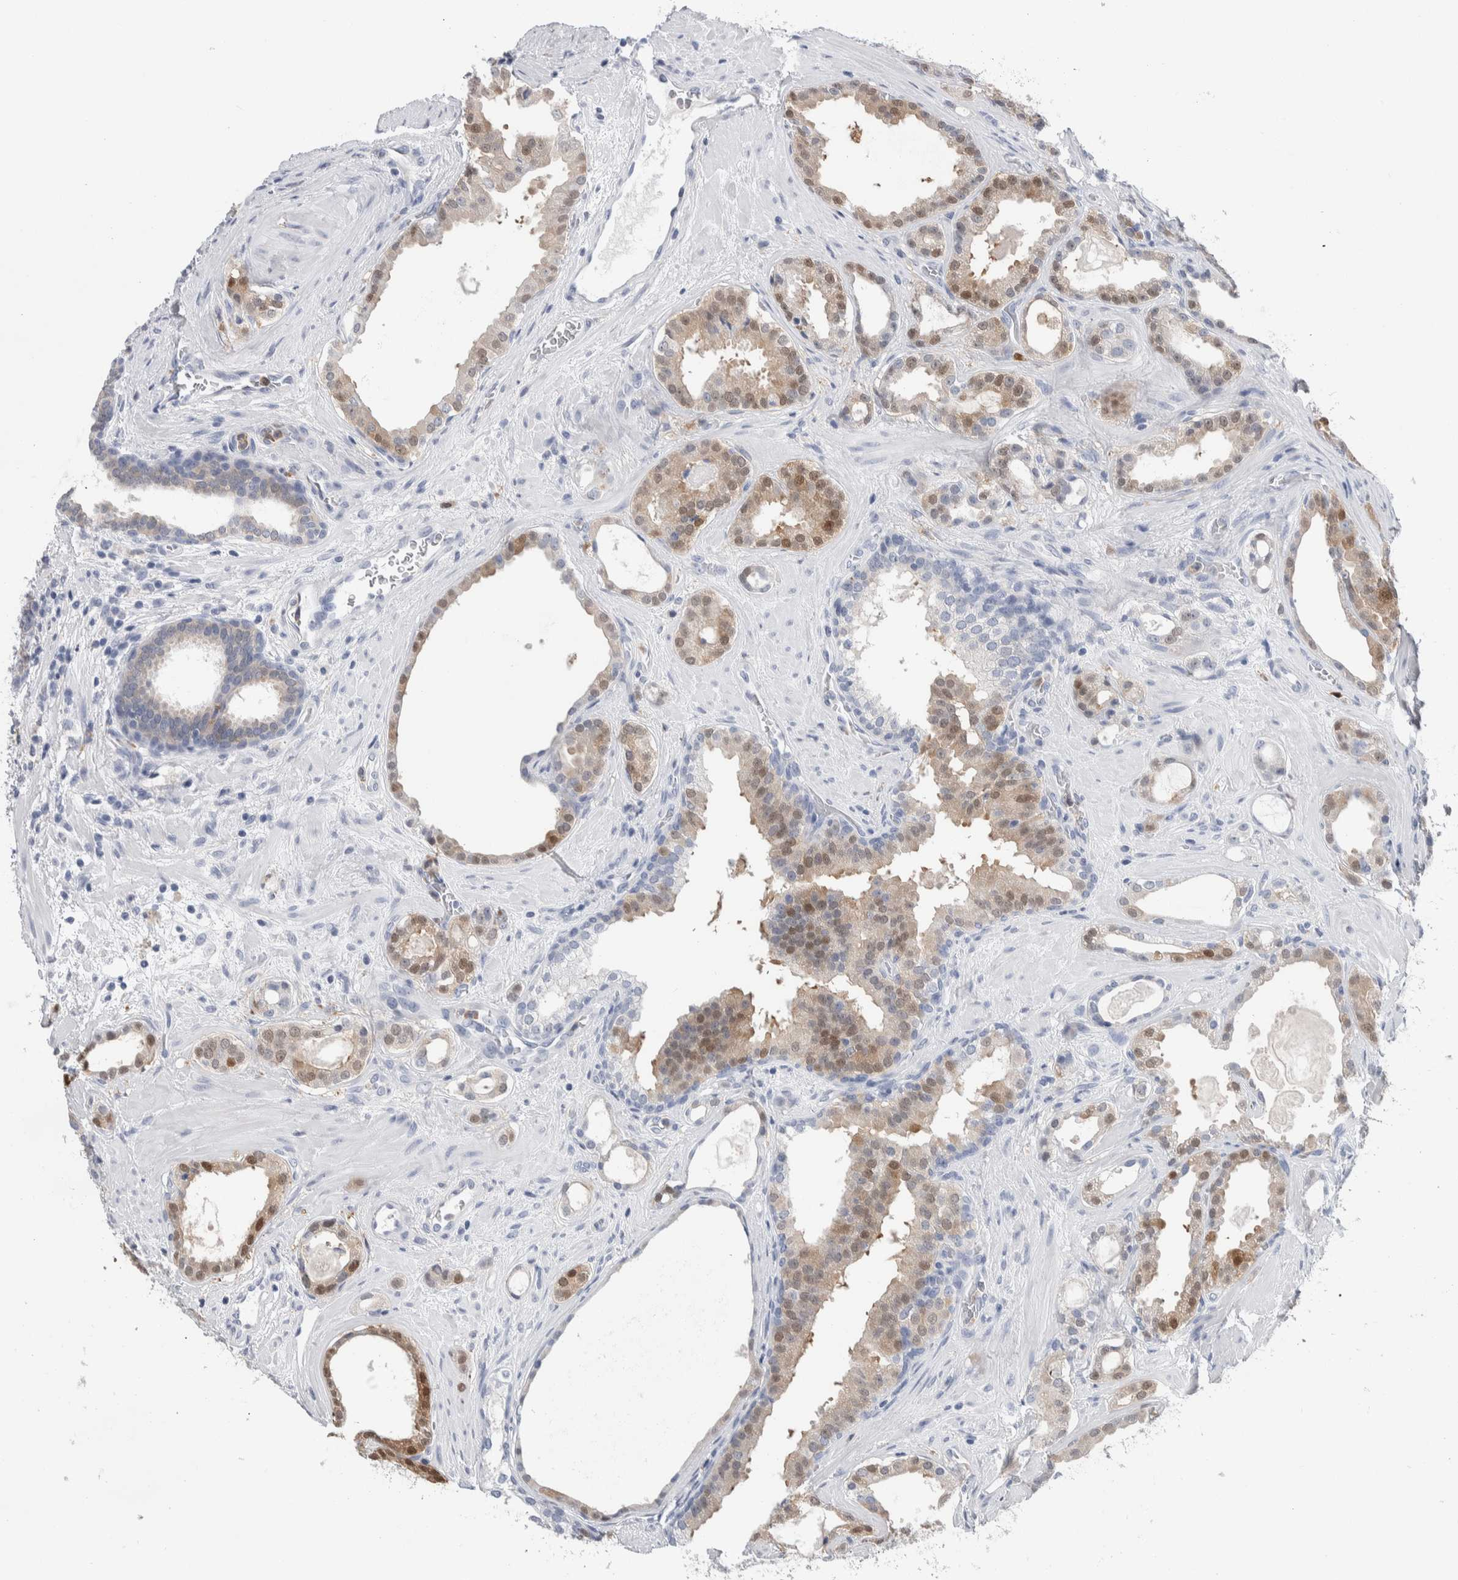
{"staining": {"intensity": "moderate", "quantity": "25%-75%", "location": "cytoplasmic/membranous,nuclear"}, "tissue": "prostate cancer", "cell_type": "Tumor cells", "image_type": "cancer", "snomed": [{"axis": "morphology", "description": "Adenocarcinoma, High grade"}, {"axis": "topography", "description": "Prostate"}], "caption": "The micrograph demonstrates immunohistochemical staining of adenocarcinoma (high-grade) (prostate). There is moderate cytoplasmic/membranous and nuclear positivity is present in about 25%-75% of tumor cells. The protein is shown in brown color, while the nuclei are stained blue.", "gene": "LURAP1L", "patient": {"sex": "male", "age": 60}}